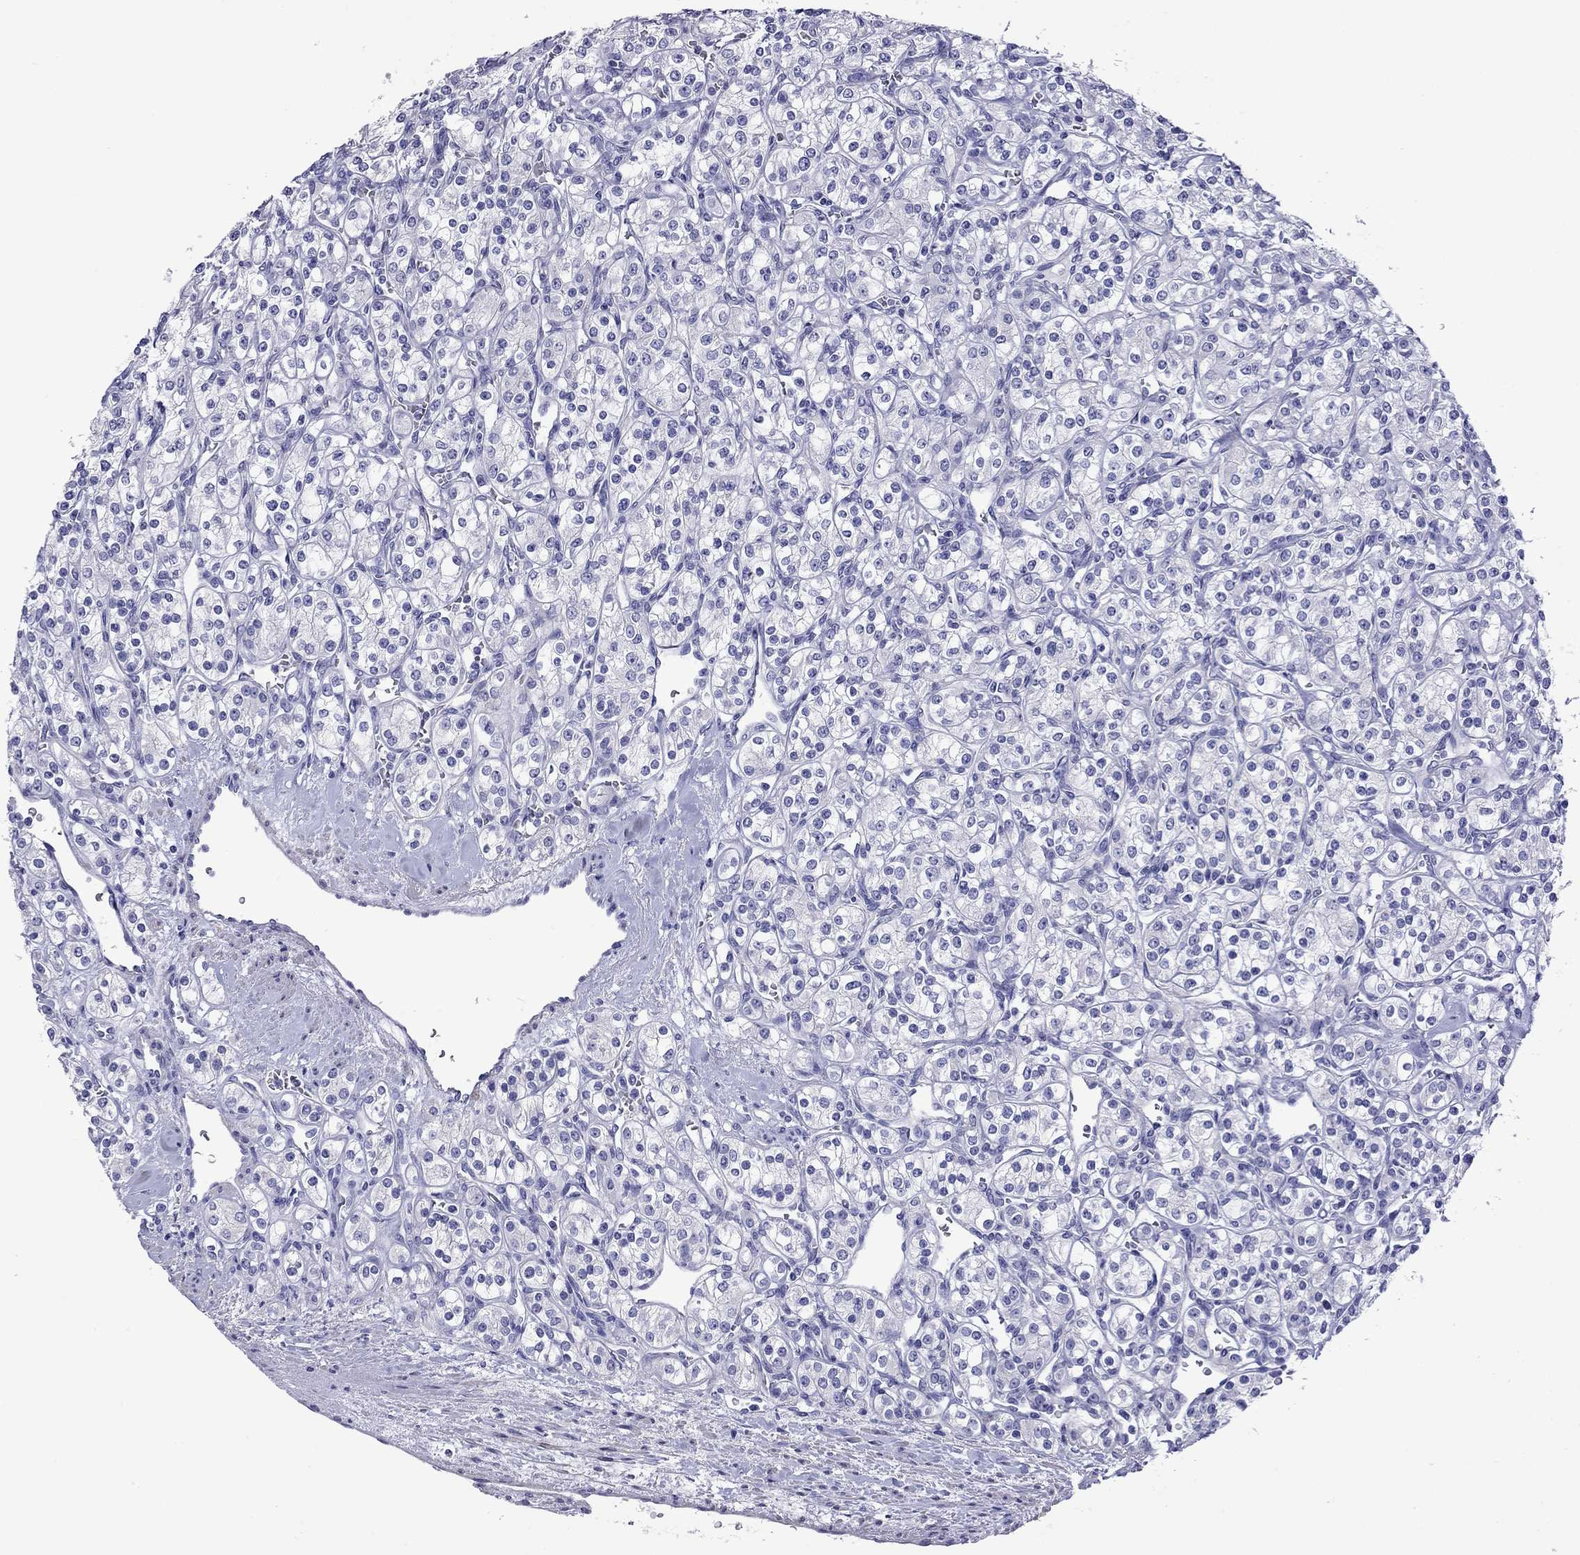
{"staining": {"intensity": "negative", "quantity": "none", "location": "none"}, "tissue": "renal cancer", "cell_type": "Tumor cells", "image_type": "cancer", "snomed": [{"axis": "morphology", "description": "Adenocarcinoma, NOS"}, {"axis": "topography", "description": "Kidney"}], "caption": "This is an immunohistochemistry (IHC) image of human adenocarcinoma (renal). There is no expression in tumor cells.", "gene": "KIAA2012", "patient": {"sex": "male", "age": 77}}